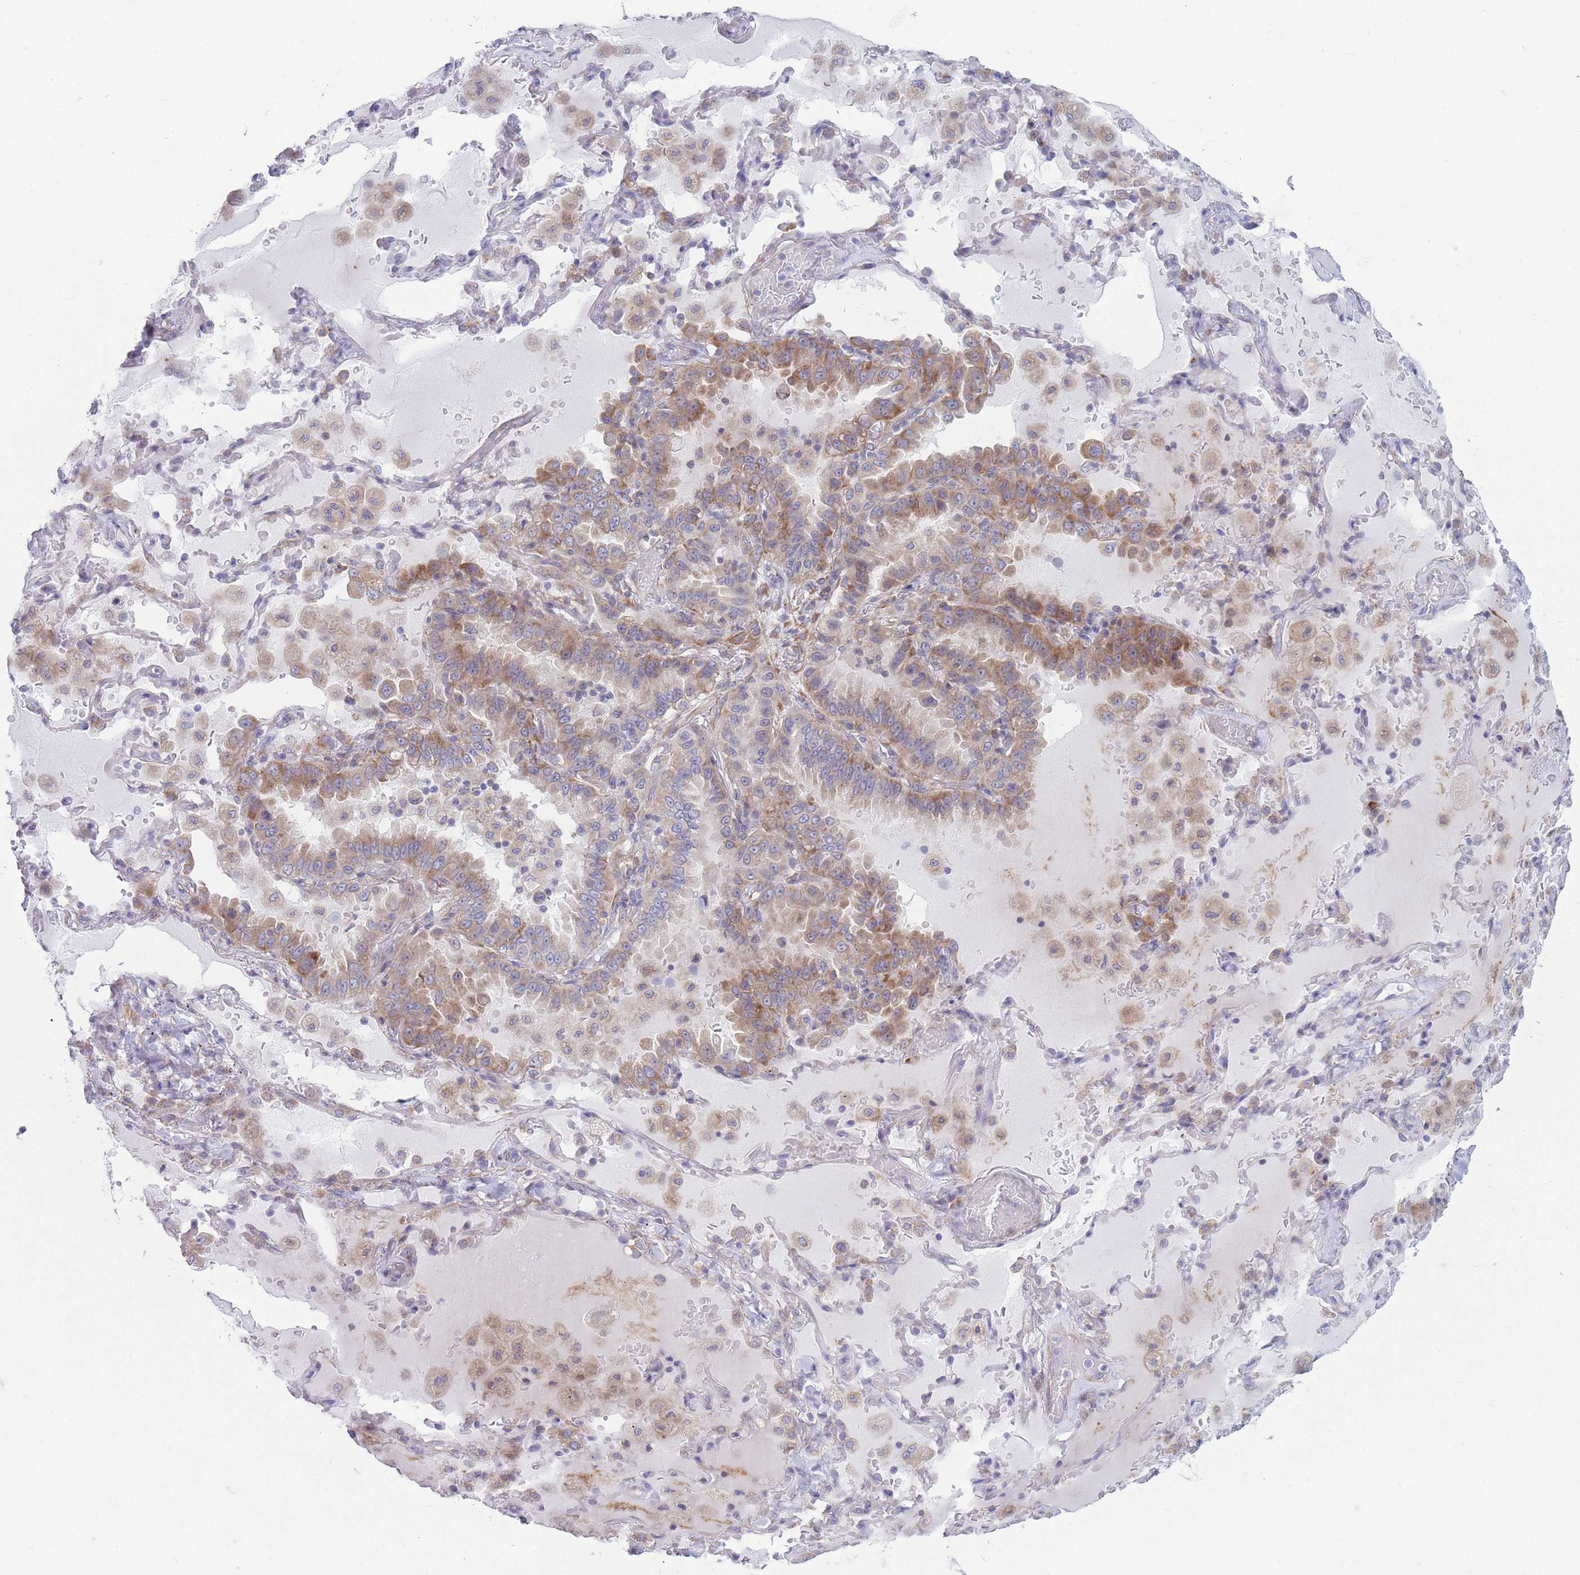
{"staining": {"intensity": "moderate", "quantity": "25%-75%", "location": "cytoplasmic/membranous"}, "tissue": "lung cancer", "cell_type": "Tumor cells", "image_type": "cancer", "snomed": [{"axis": "morphology", "description": "Squamous cell carcinoma, NOS"}, {"axis": "topography", "description": "Lung"}], "caption": "Brown immunohistochemical staining in lung cancer (squamous cell carcinoma) displays moderate cytoplasmic/membranous expression in about 25%-75% of tumor cells.", "gene": "RPL8", "patient": {"sex": "male", "age": 74}}